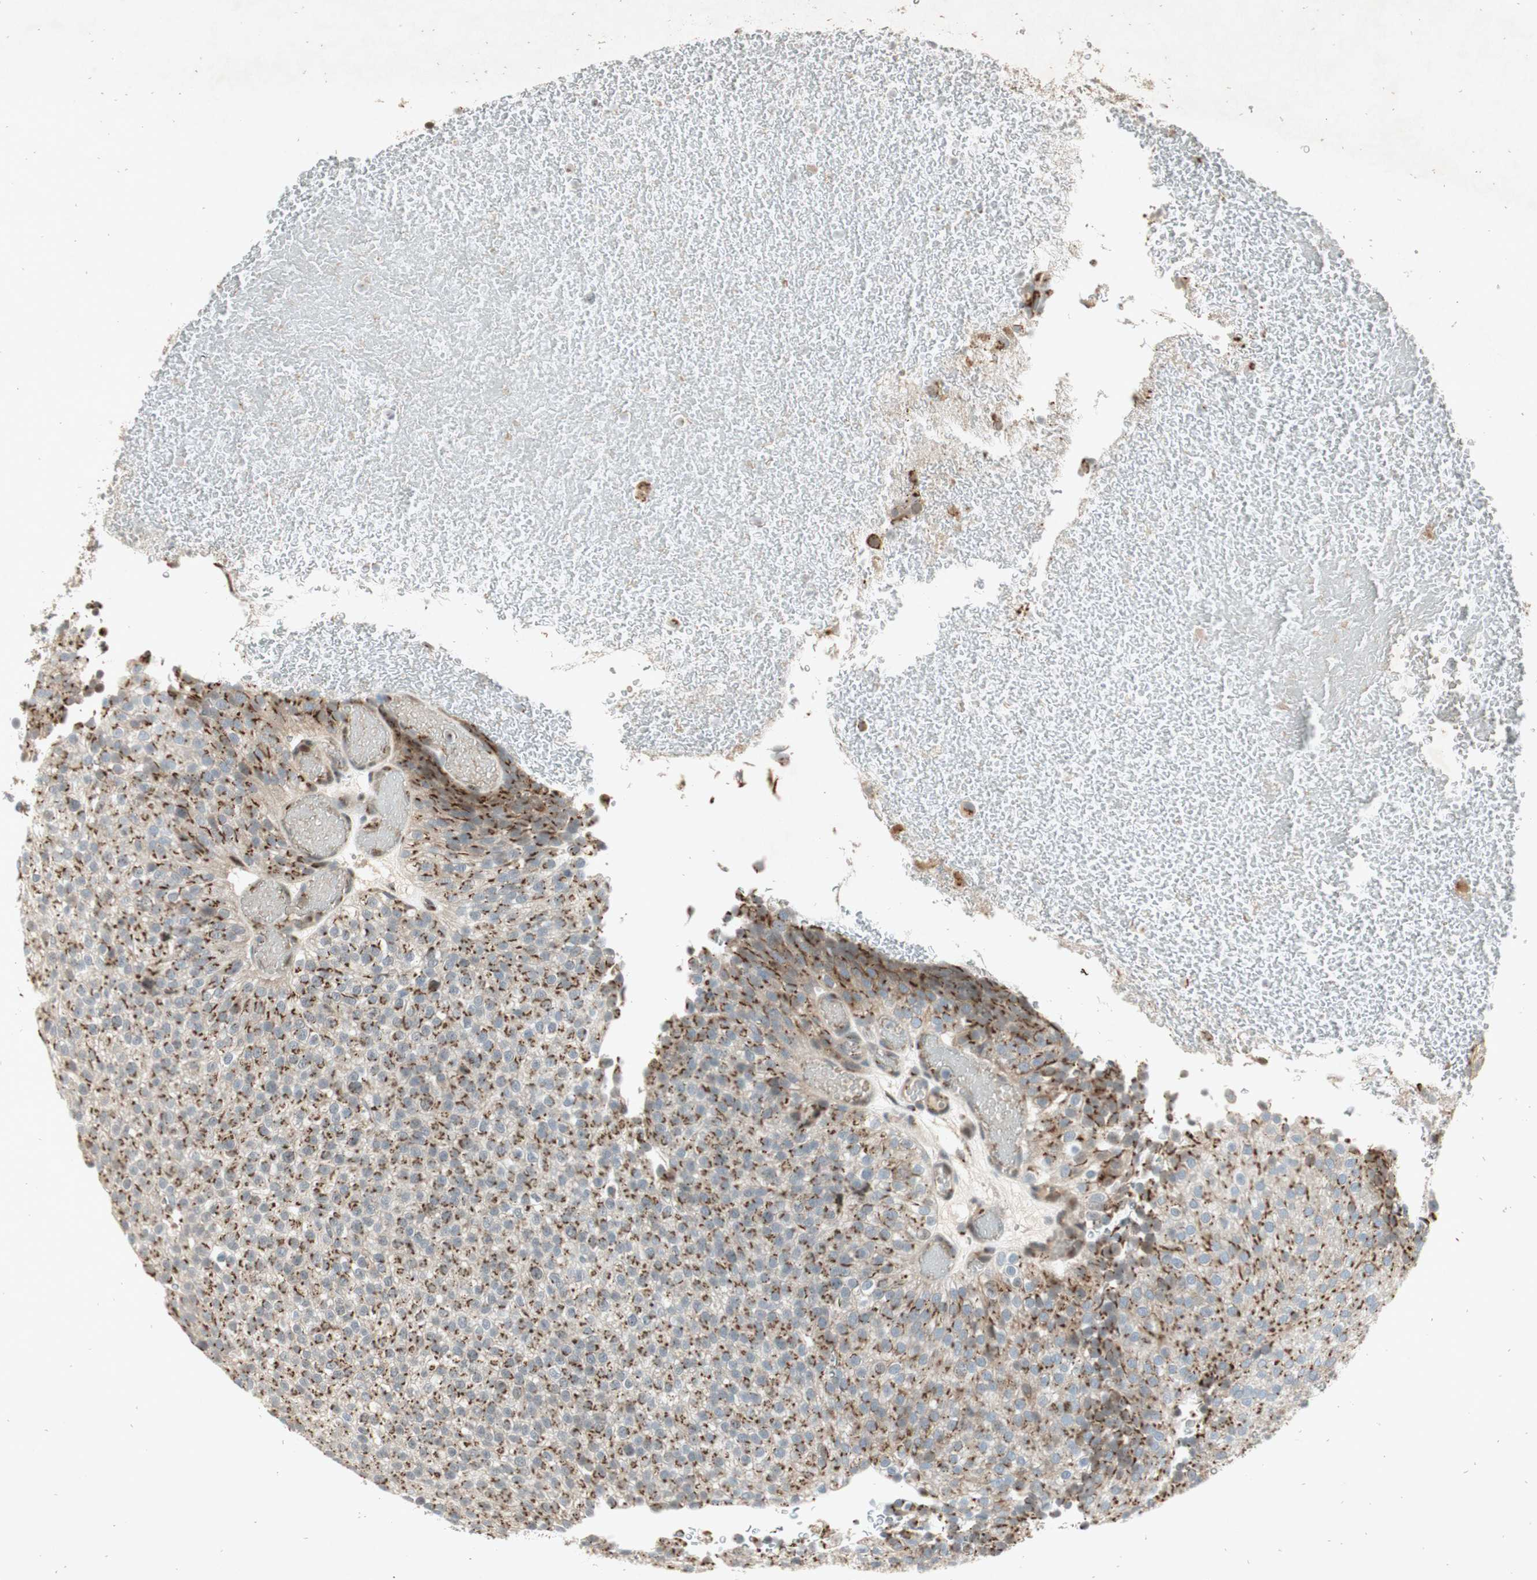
{"staining": {"intensity": "moderate", "quantity": ">75%", "location": "cytoplasmic/membranous"}, "tissue": "urothelial cancer", "cell_type": "Tumor cells", "image_type": "cancer", "snomed": [{"axis": "morphology", "description": "Urothelial carcinoma, Low grade"}, {"axis": "topography", "description": "Urinary bladder"}], "caption": "A photomicrograph of low-grade urothelial carcinoma stained for a protein exhibits moderate cytoplasmic/membranous brown staining in tumor cells. Nuclei are stained in blue.", "gene": "NEO1", "patient": {"sex": "male", "age": 78}}